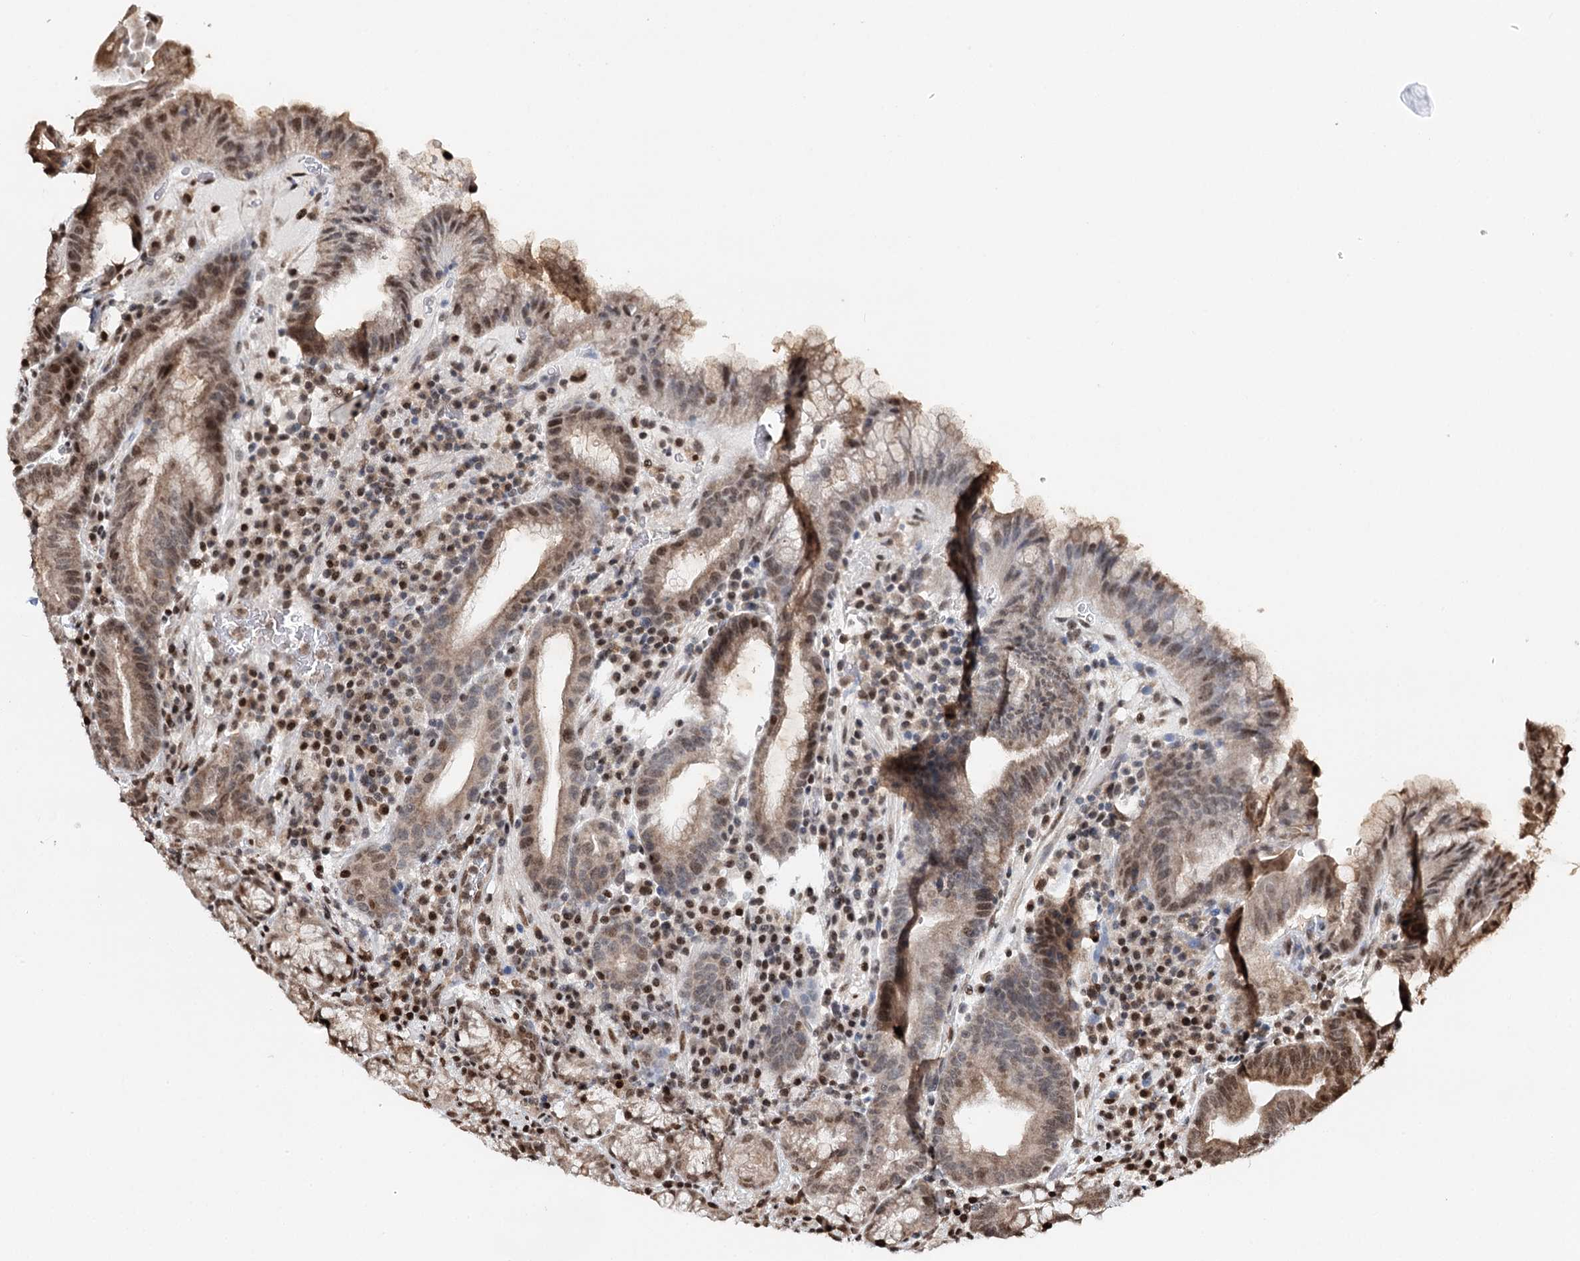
{"staining": {"intensity": "moderate", "quantity": "25%-75%", "location": "nuclear"}, "tissue": "stomach", "cell_type": "Glandular cells", "image_type": "normal", "snomed": [{"axis": "morphology", "description": "Normal tissue, NOS"}, {"axis": "morphology", "description": "Inflammation, NOS"}, {"axis": "topography", "description": "Stomach"}], "caption": "Protein staining displays moderate nuclear positivity in about 25%-75% of glandular cells in unremarkable stomach.", "gene": "RPS27A", "patient": {"sex": "male", "age": 79}}